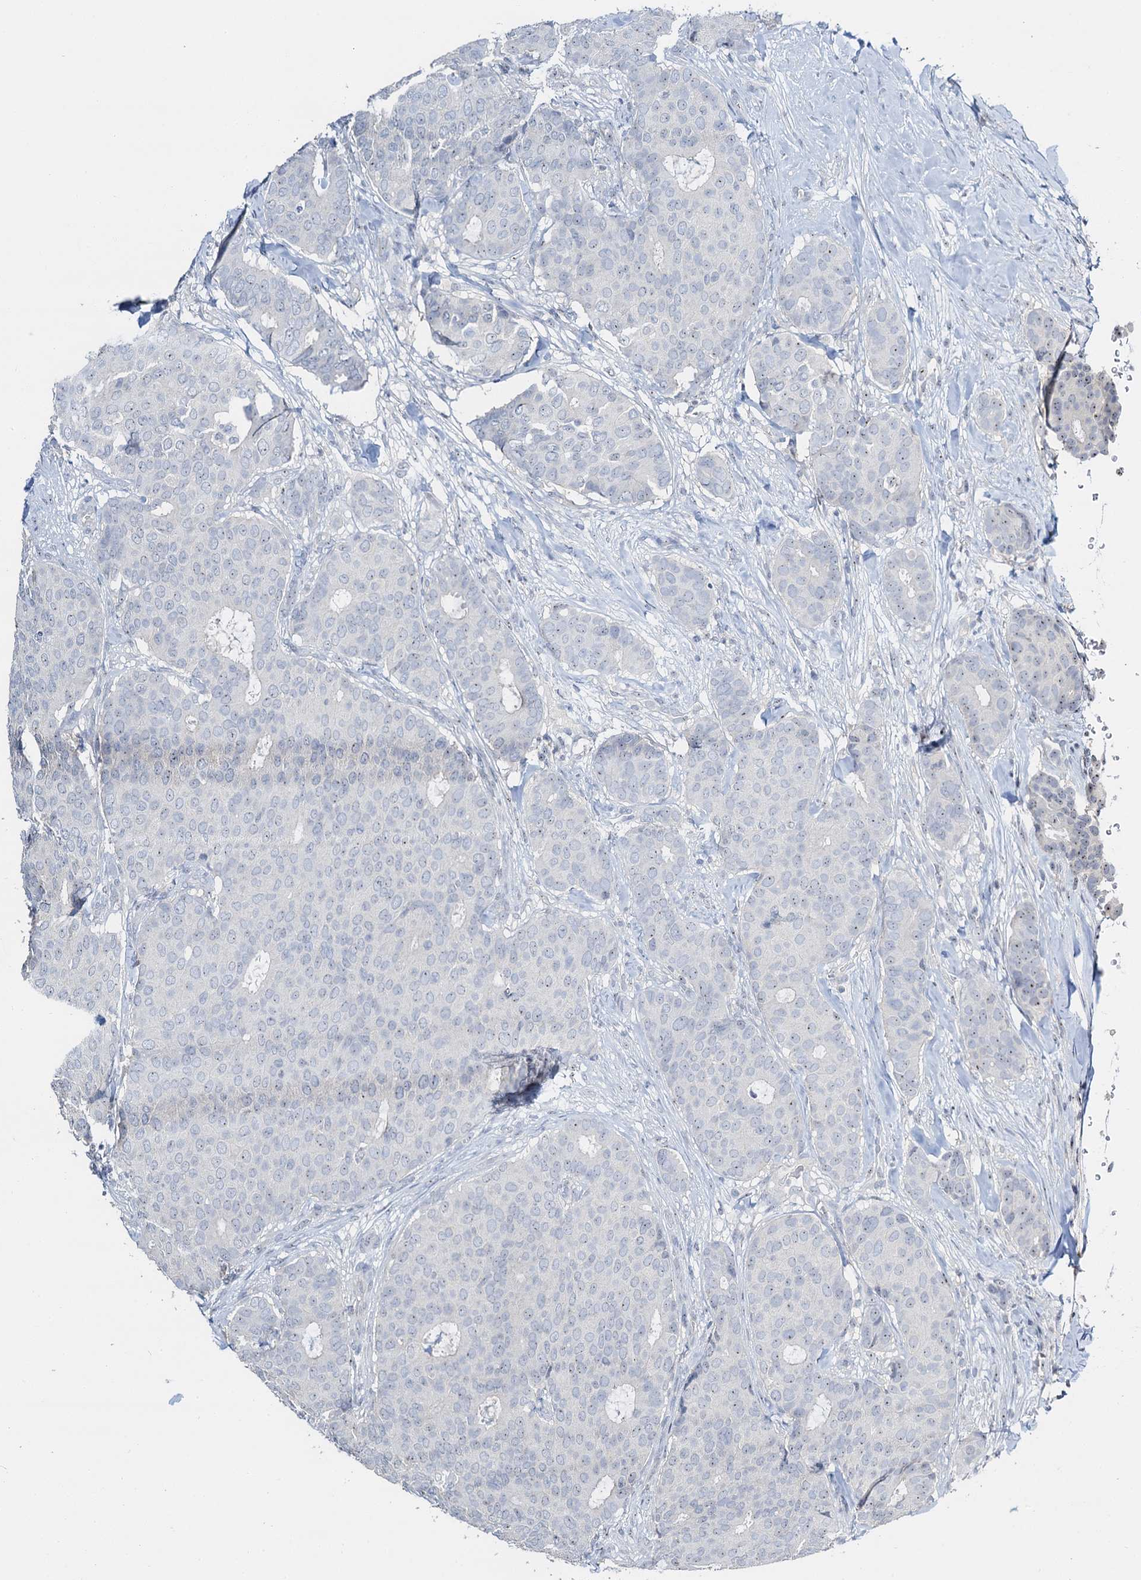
{"staining": {"intensity": "negative", "quantity": "none", "location": "none"}, "tissue": "breast cancer", "cell_type": "Tumor cells", "image_type": "cancer", "snomed": [{"axis": "morphology", "description": "Duct carcinoma"}, {"axis": "topography", "description": "Breast"}], "caption": "Immunohistochemical staining of intraductal carcinoma (breast) shows no significant staining in tumor cells.", "gene": "NOP2", "patient": {"sex": "female", "age": 75}}